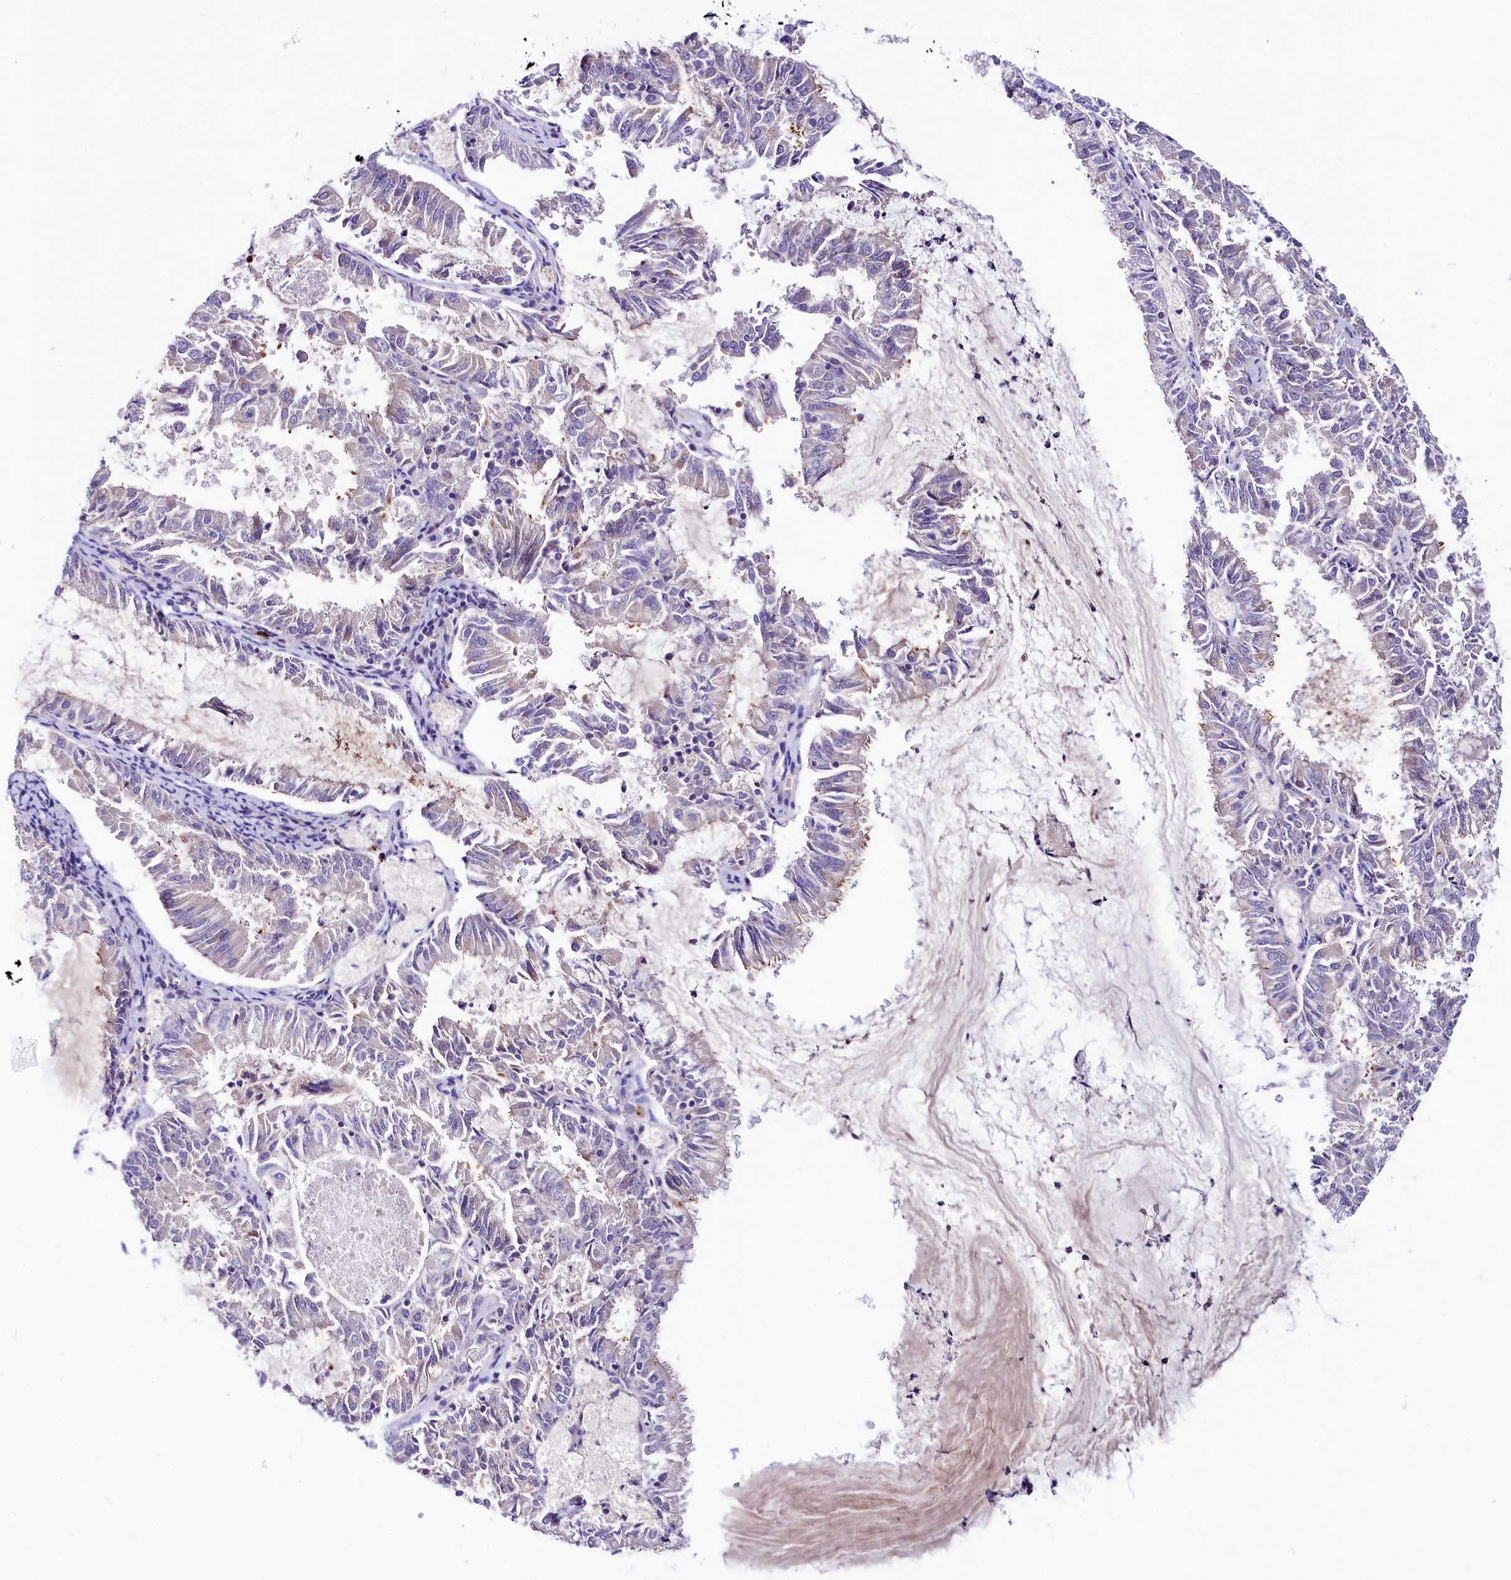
{"staining": {"intensity": "negative", "quantity": "none", "location": "none"}, "tissue": "endometrial cancer", "cell_type": "Tumor cells", "image_type": "cancer", "snomed": [{"axis": "morphology", "description": "Adenocarcinoma, NOS"}, {"axis": "topography", "description": "Endometrium"}], "caption": "Protein analysis of adenocarcinoma (endometrial) displays no significant expression in tumor cells. (DAB IHC with hematoxylin counter stain).", "gene": "ABHD5", "patient": {"sex": "female", "age": 57}}